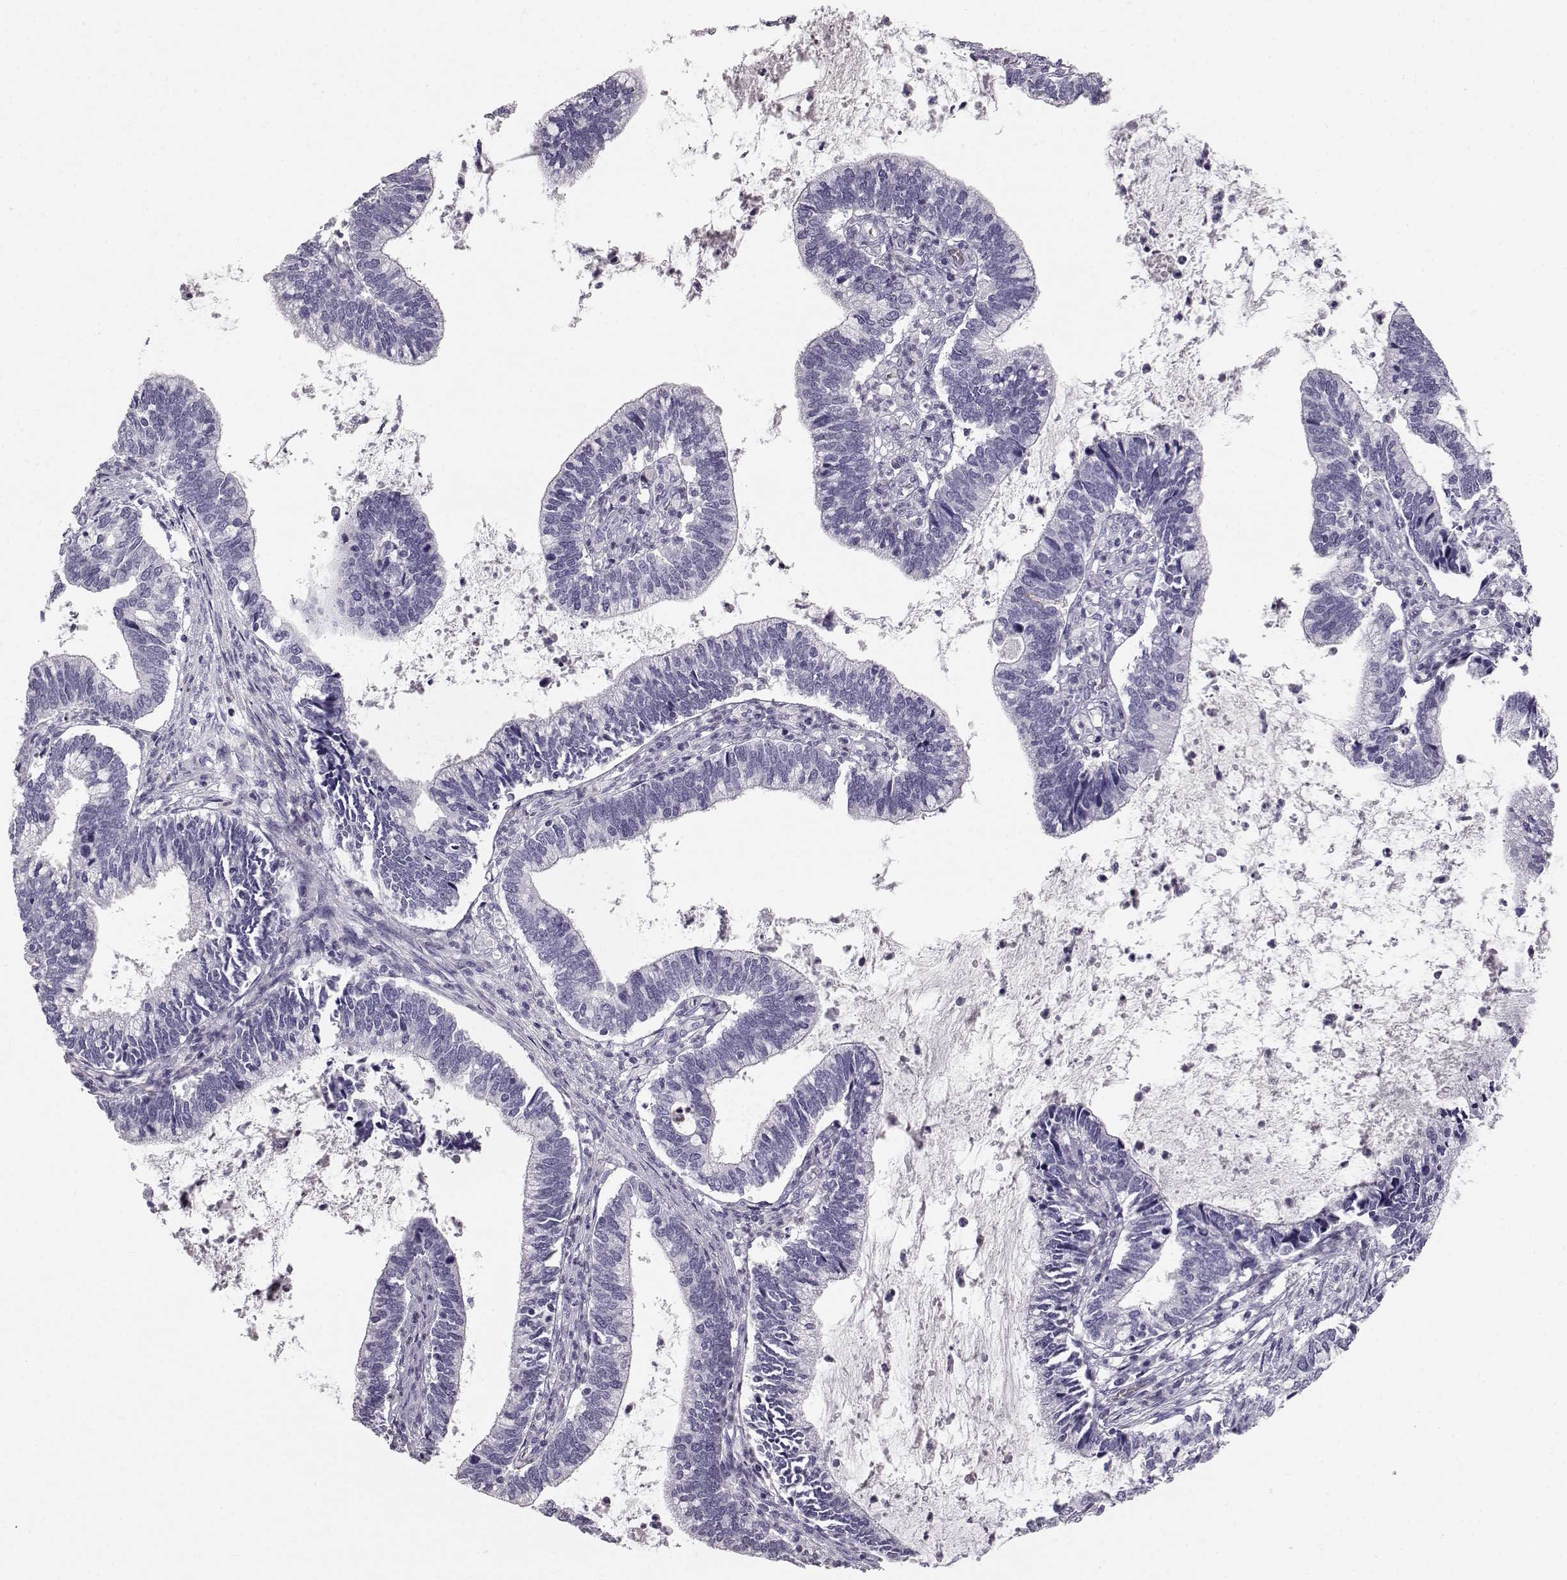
{"staining": {"intensity": "negative", "quantity": "none", "location": "none"}, "tissue": "cervical cancer", "cell_type": "Tumor cells", "image_type": "cancer", "snomed": [{"axis": "morphology", "description": "Adenocarcinoma, NOS"}, {"axis": "topography", "description": "Cervix"}], "caption": "Tumor cells show no significant expression in adenocarcinoma (cervical).", "gene": "KRTAP16-1", "patient": {"sex": "female", "age": 42}}